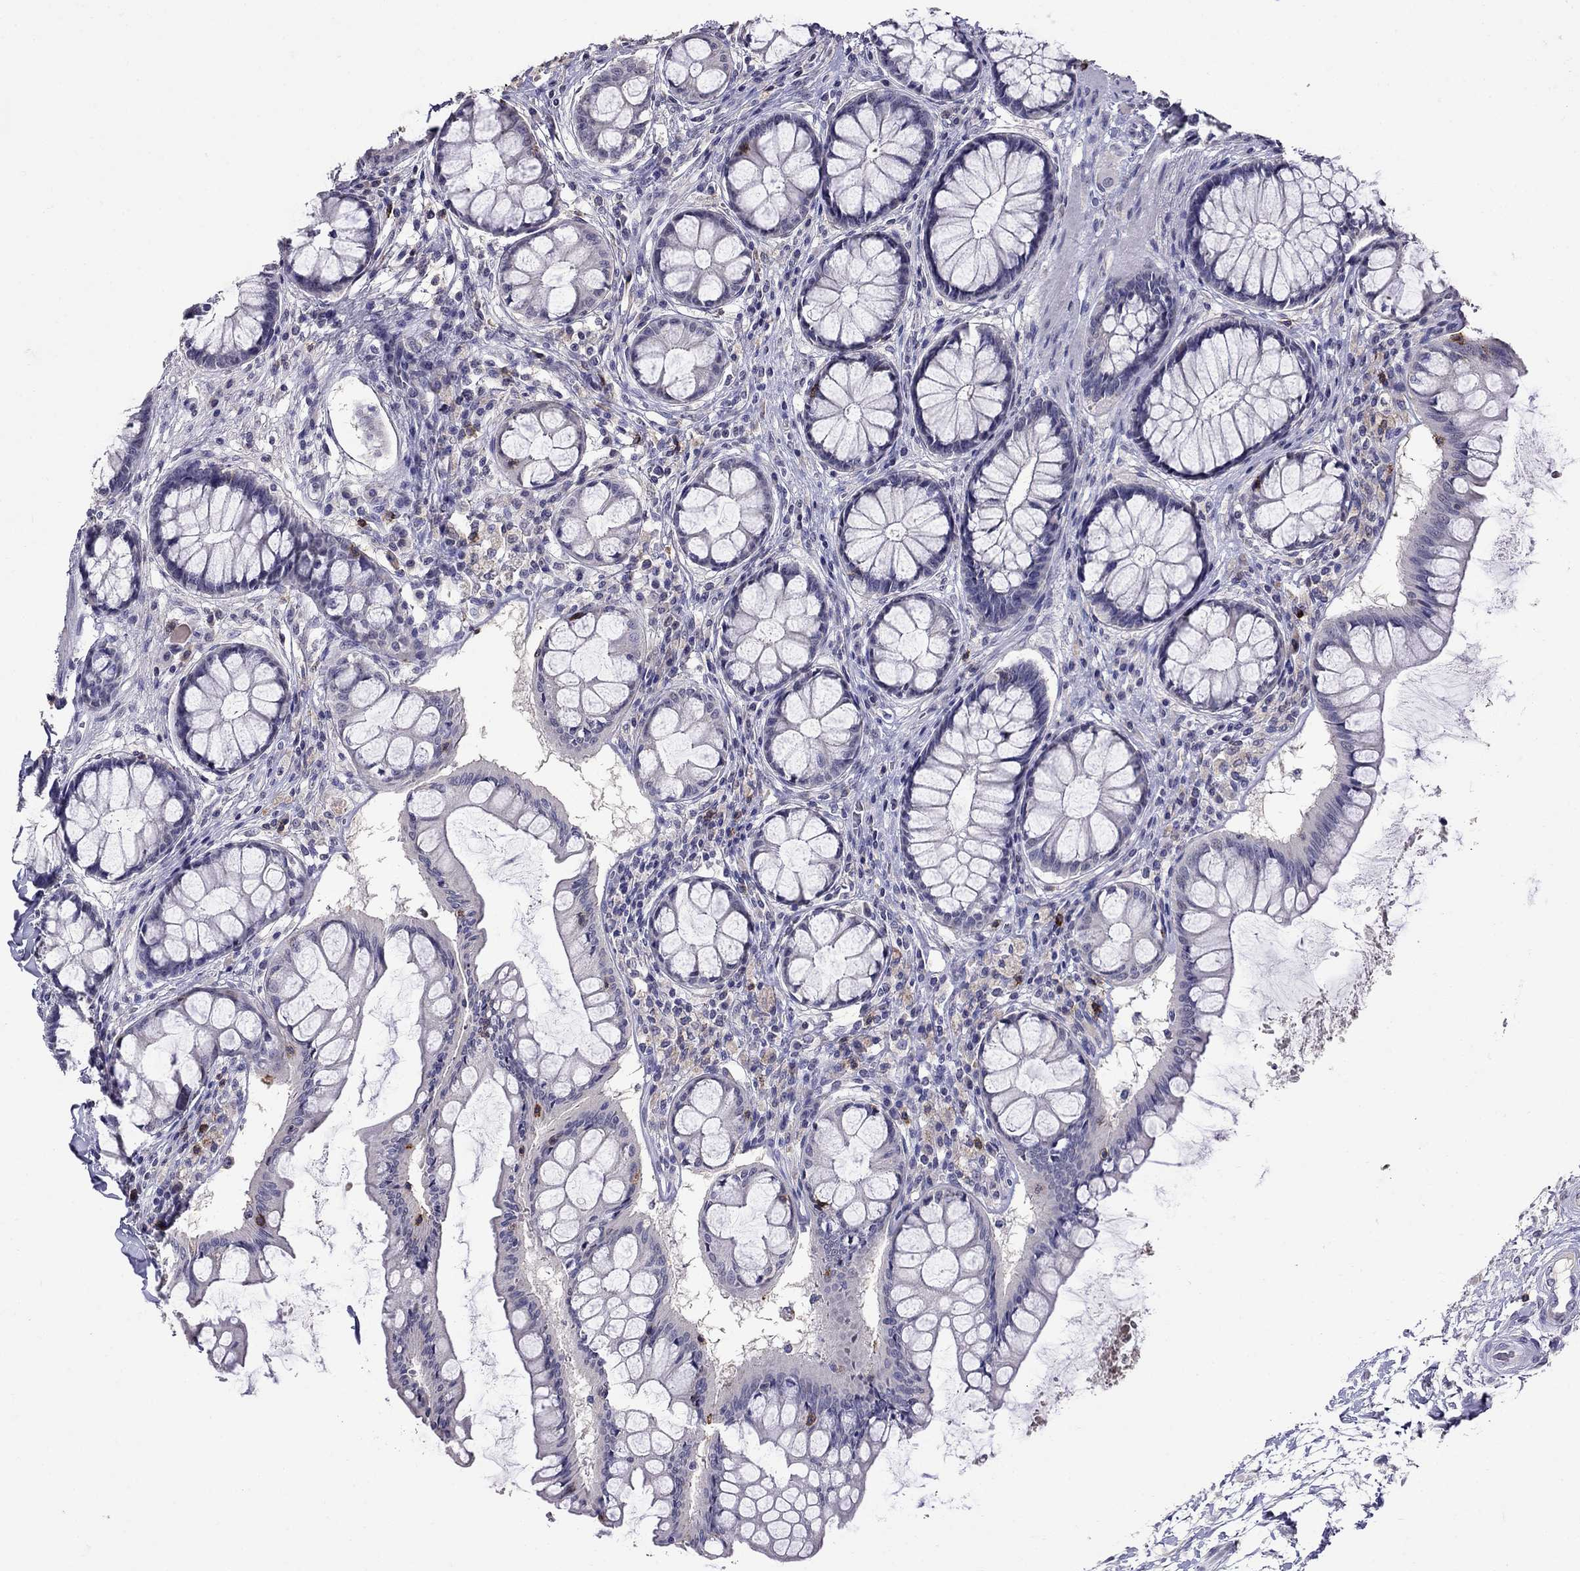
{"staining": {"intensity": "negative", "quantity": "none", "location": "none"}, "tissue": "colon", "cell_type": "Endothelial cells", "image_type": "normal", "snomed": [{"axis": "morphology", "description": "Normal tissue, NOS"}, {"axis": "topography", "description": "Colon"}], "caption": "Endothelial cells show no significant positivity in benign colon. (DAB (3,3'-diaminobenzidine) IHC visualized using brightfield microscopy, high magnification).", "gene": "CD8B", "patient": {"sex": "female", "age": 65}}